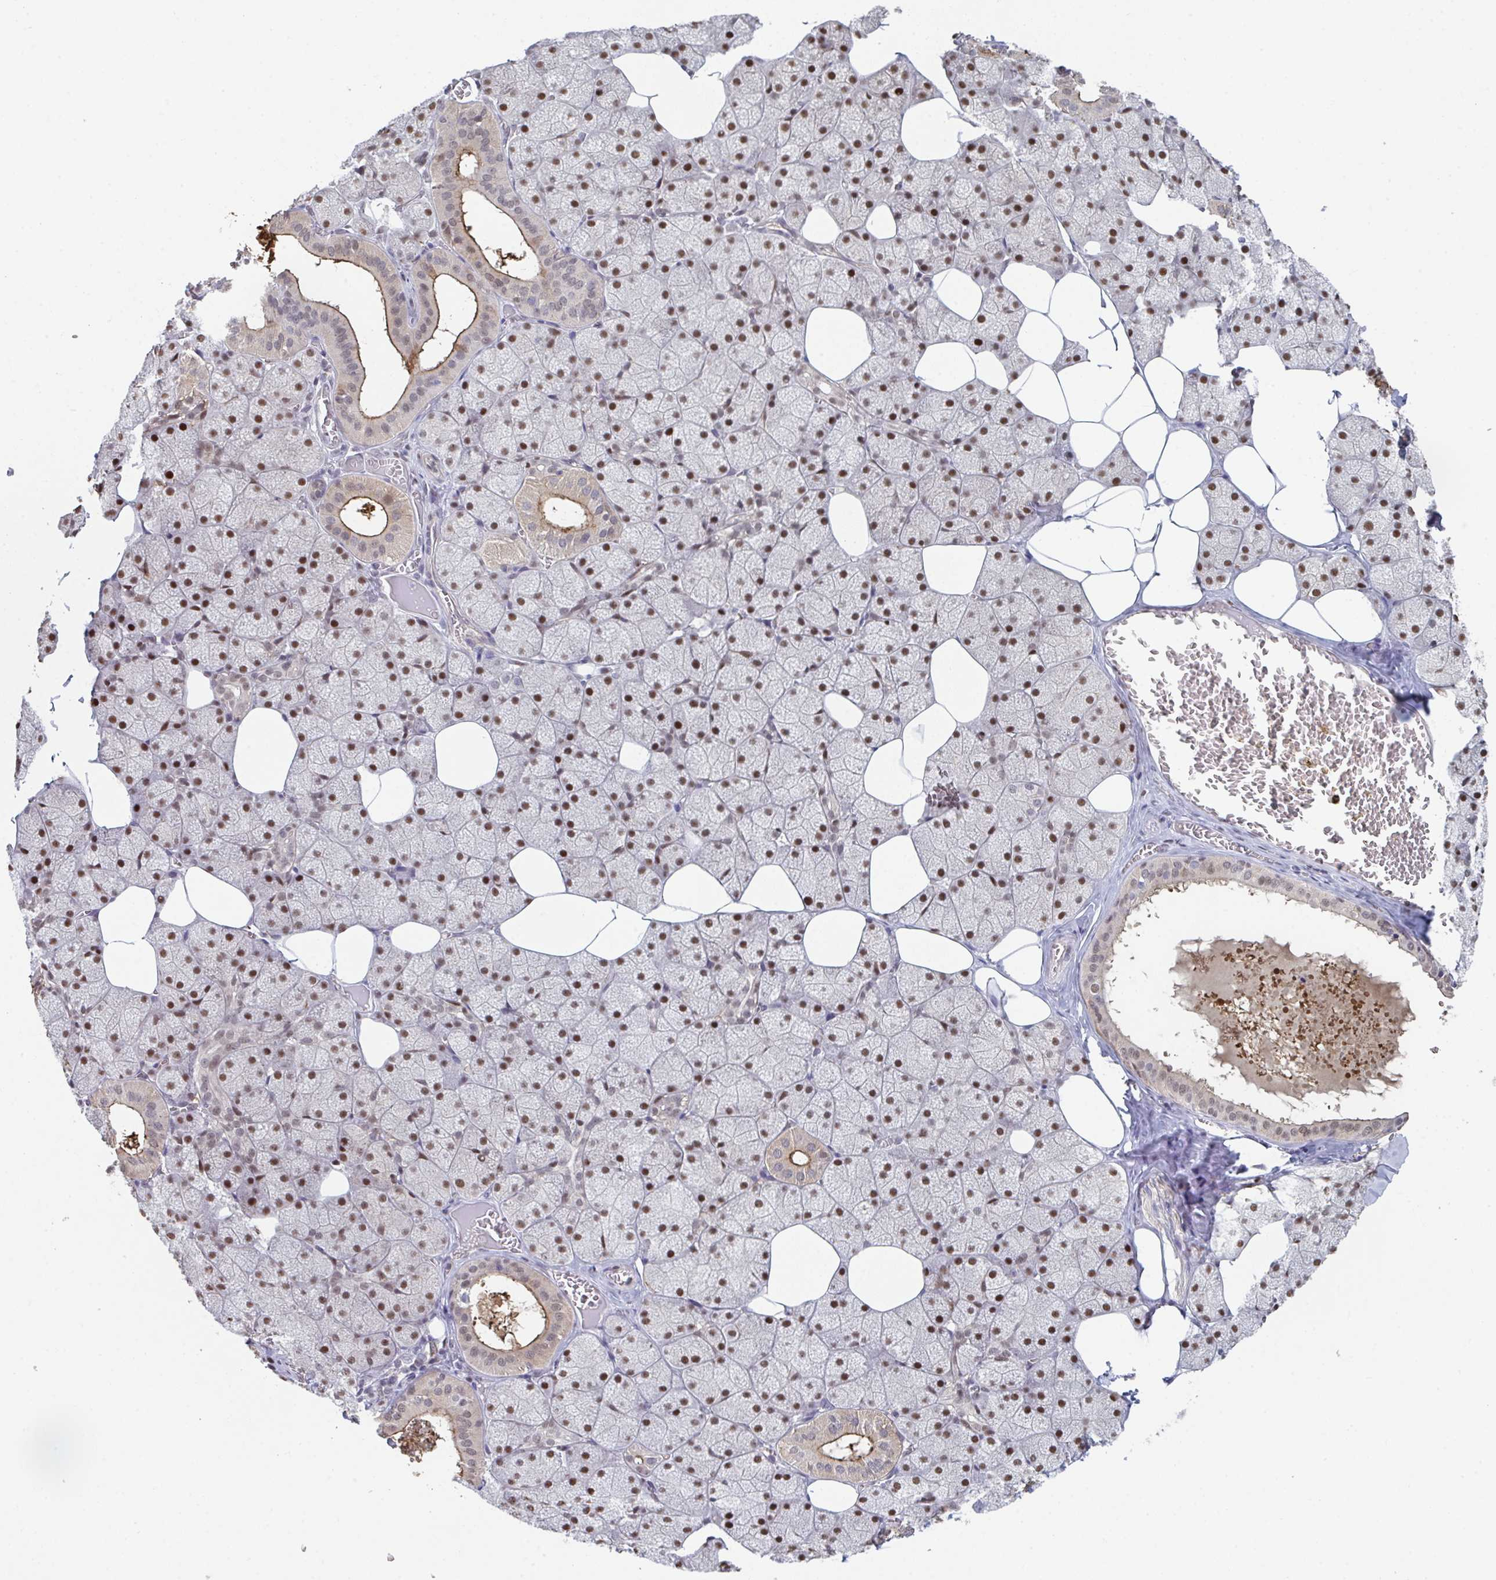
{"staining": {"intensity": "strong", "quantity": ">75%", "location": "nuclear"}, "tissue": "salivary gland", "cell_type": "Glandular cells", "image_type": "normal", "snomed": [{"axis": "morphology", "description": "Normal tissue, NOS"}, {"axis": "topography", "description": "Salivary gland"}, {"axis": "topography", "description": "Peripheral nerve tissue"}], "caption": "The immunohistochemical stain highlights strong nuclear expression in glandular cells of benign salivary gland.", "gene": "ACD", "patient": {"sex": "male", "age": 38}}